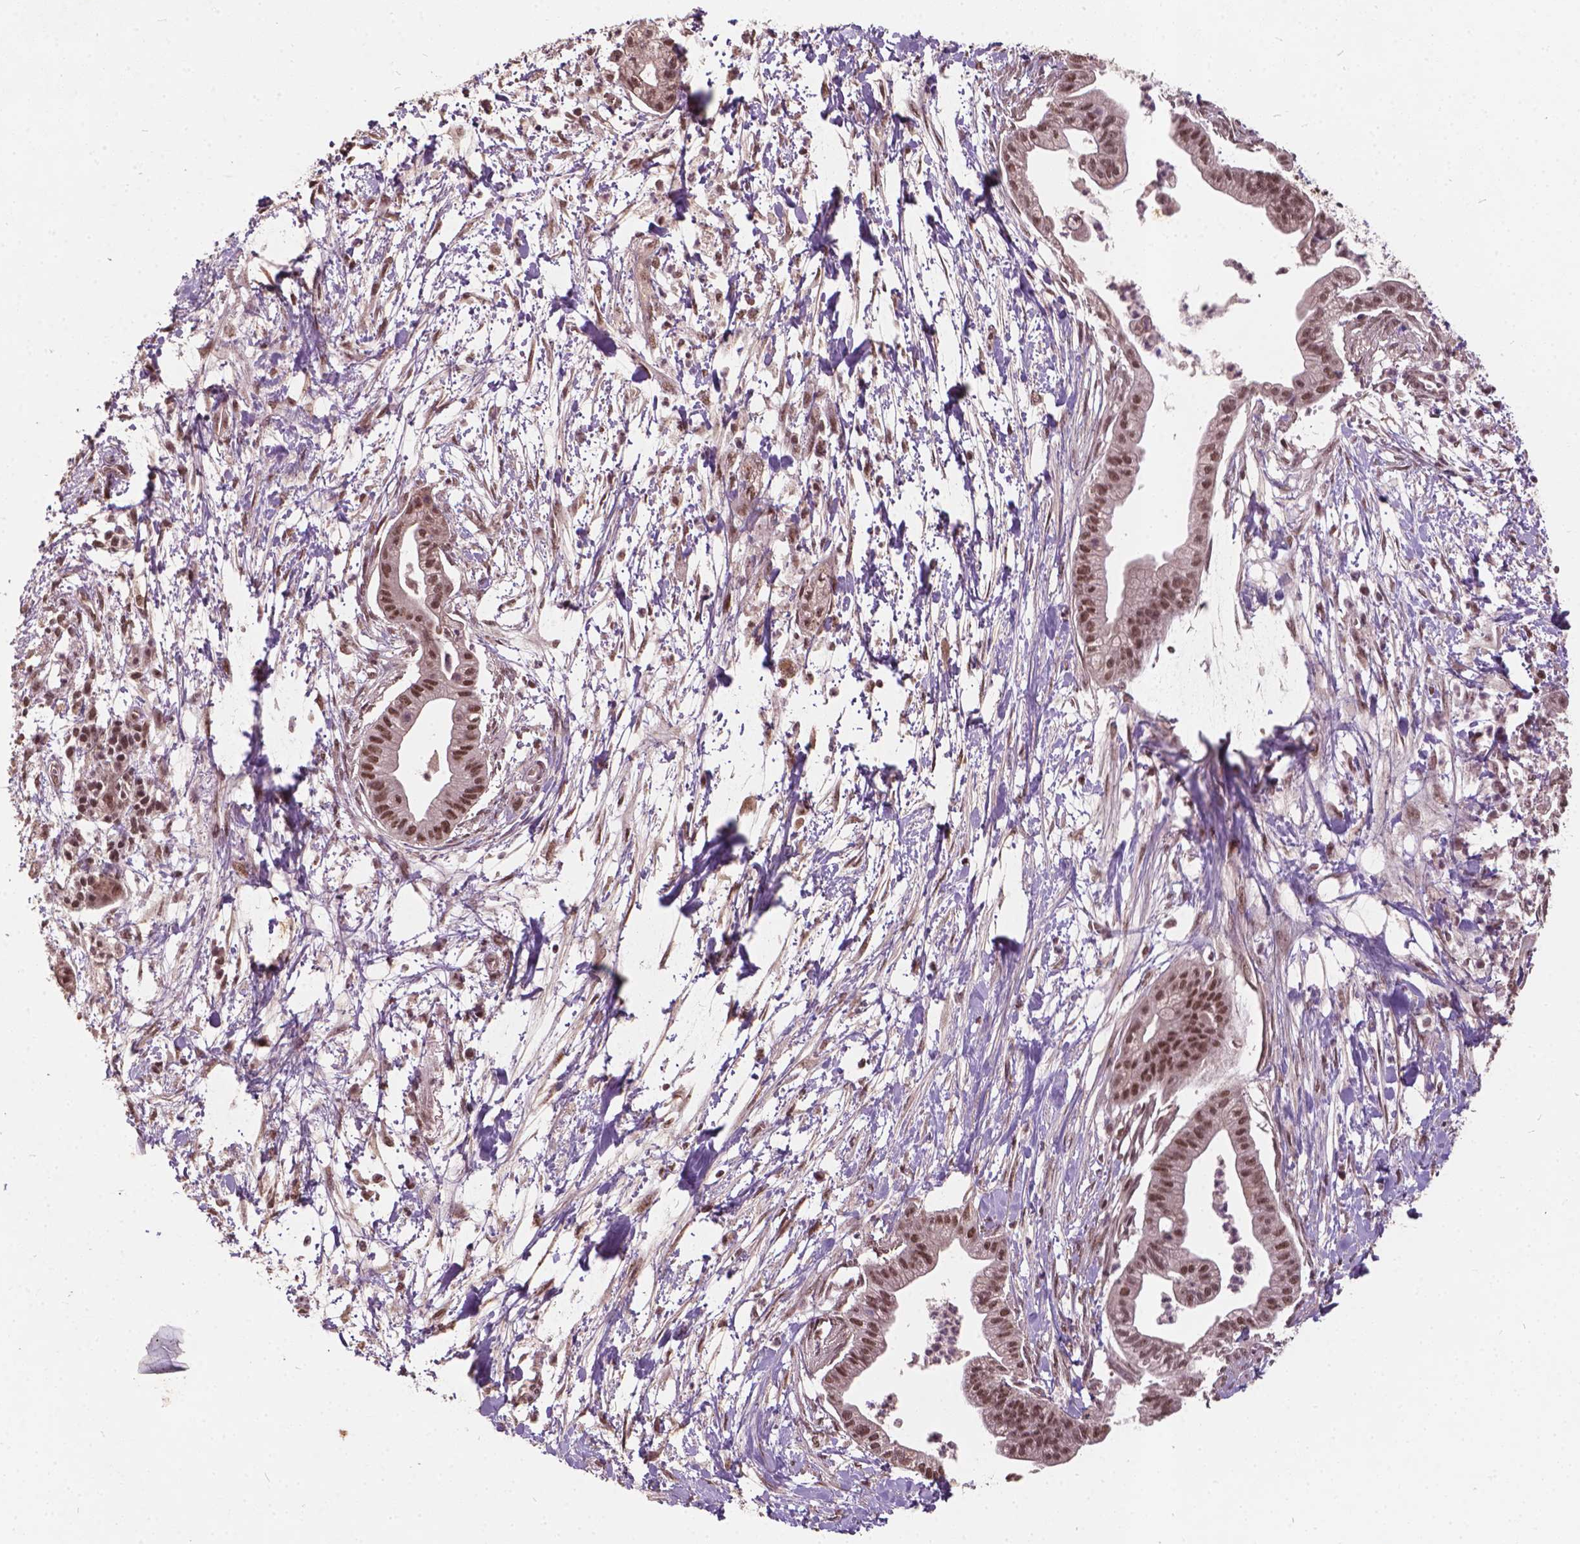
{"staining": {"intensity": "moderate", "quantity": ">75%", "location": "nuclear"}, "tissue": "pancreatic cancer", "cell_type": "Tumor cells", "image_type": "cancer", "snomed": [{"axis": "morphology", "description": "Normal tissue, NOS"}, {"axis": "morphology", "description": "Adenocarcinoma, NOS"}, {"axis": "topography", "description": "Lymph node"}, {"axis": "topography", "description": "Pancreas"}], "caption": "This image shows pancreatic cancer stained with immunohistochemistry to label a protein in brown. The nuclear of tumor cells show moderate positivity for the protein. Nuclei are counter-stained blue.", "gene": "GPS2", "patient": {"sex": "female", "age": 58}}